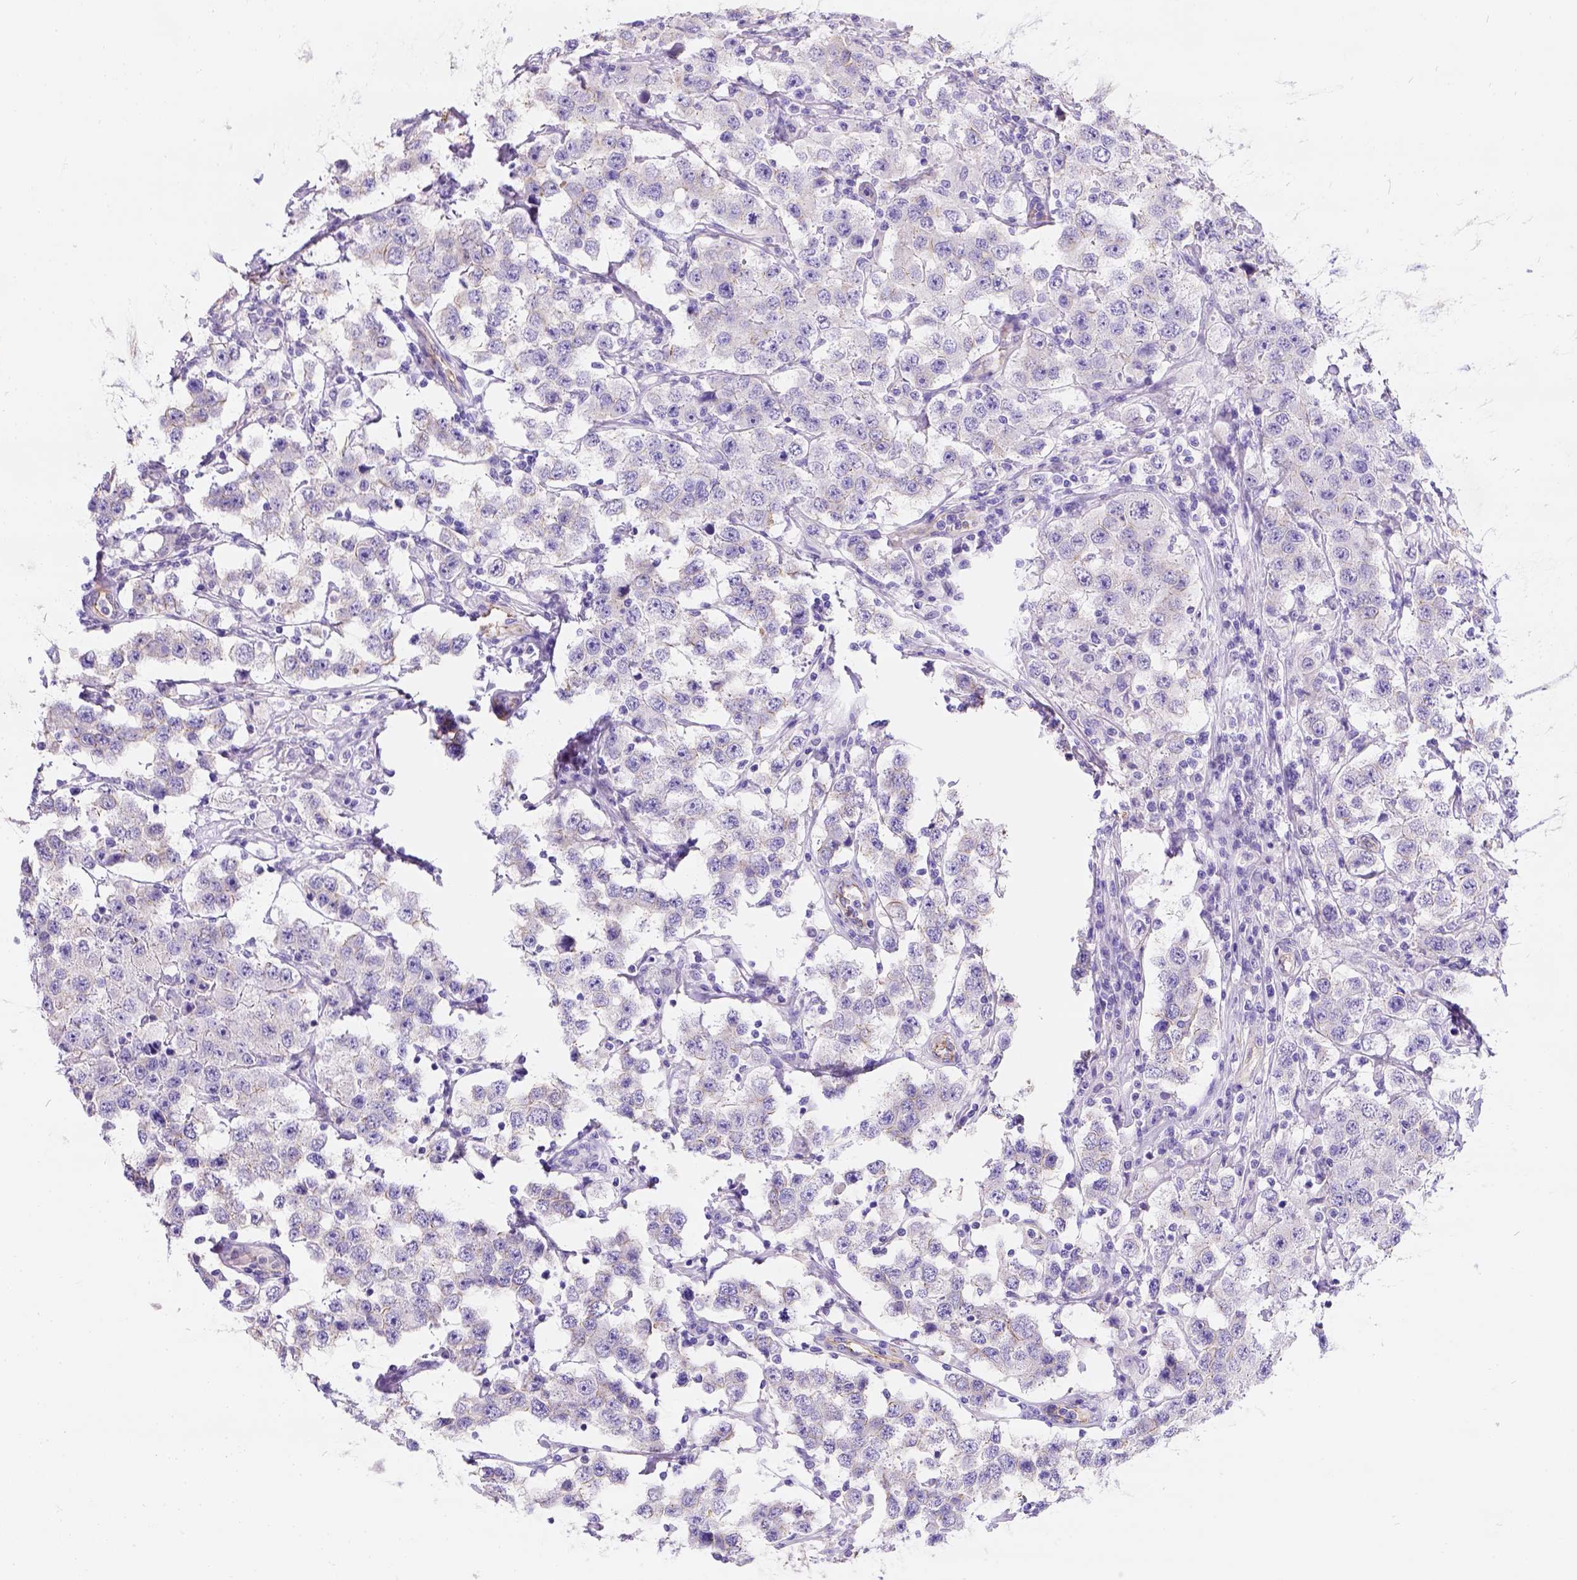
{"staining": {"intensity": "negative", "quantity": "none", "location": "none"}, "tissue": "testis cancer", "cell_type": "Tumor cells", "image_type": "cancer", "snomed": [{"axis": "morphology", "description": "Seminoma, NOS"}, {"axis": "topography", "description": "Testis"}], "caption": "Immunohistochemical staining of testis cancer (seminoma) demonstrates no significant staining in tumor cells.", "gene": "PHF7", "patient": {"sex": "male", "age": 52}}